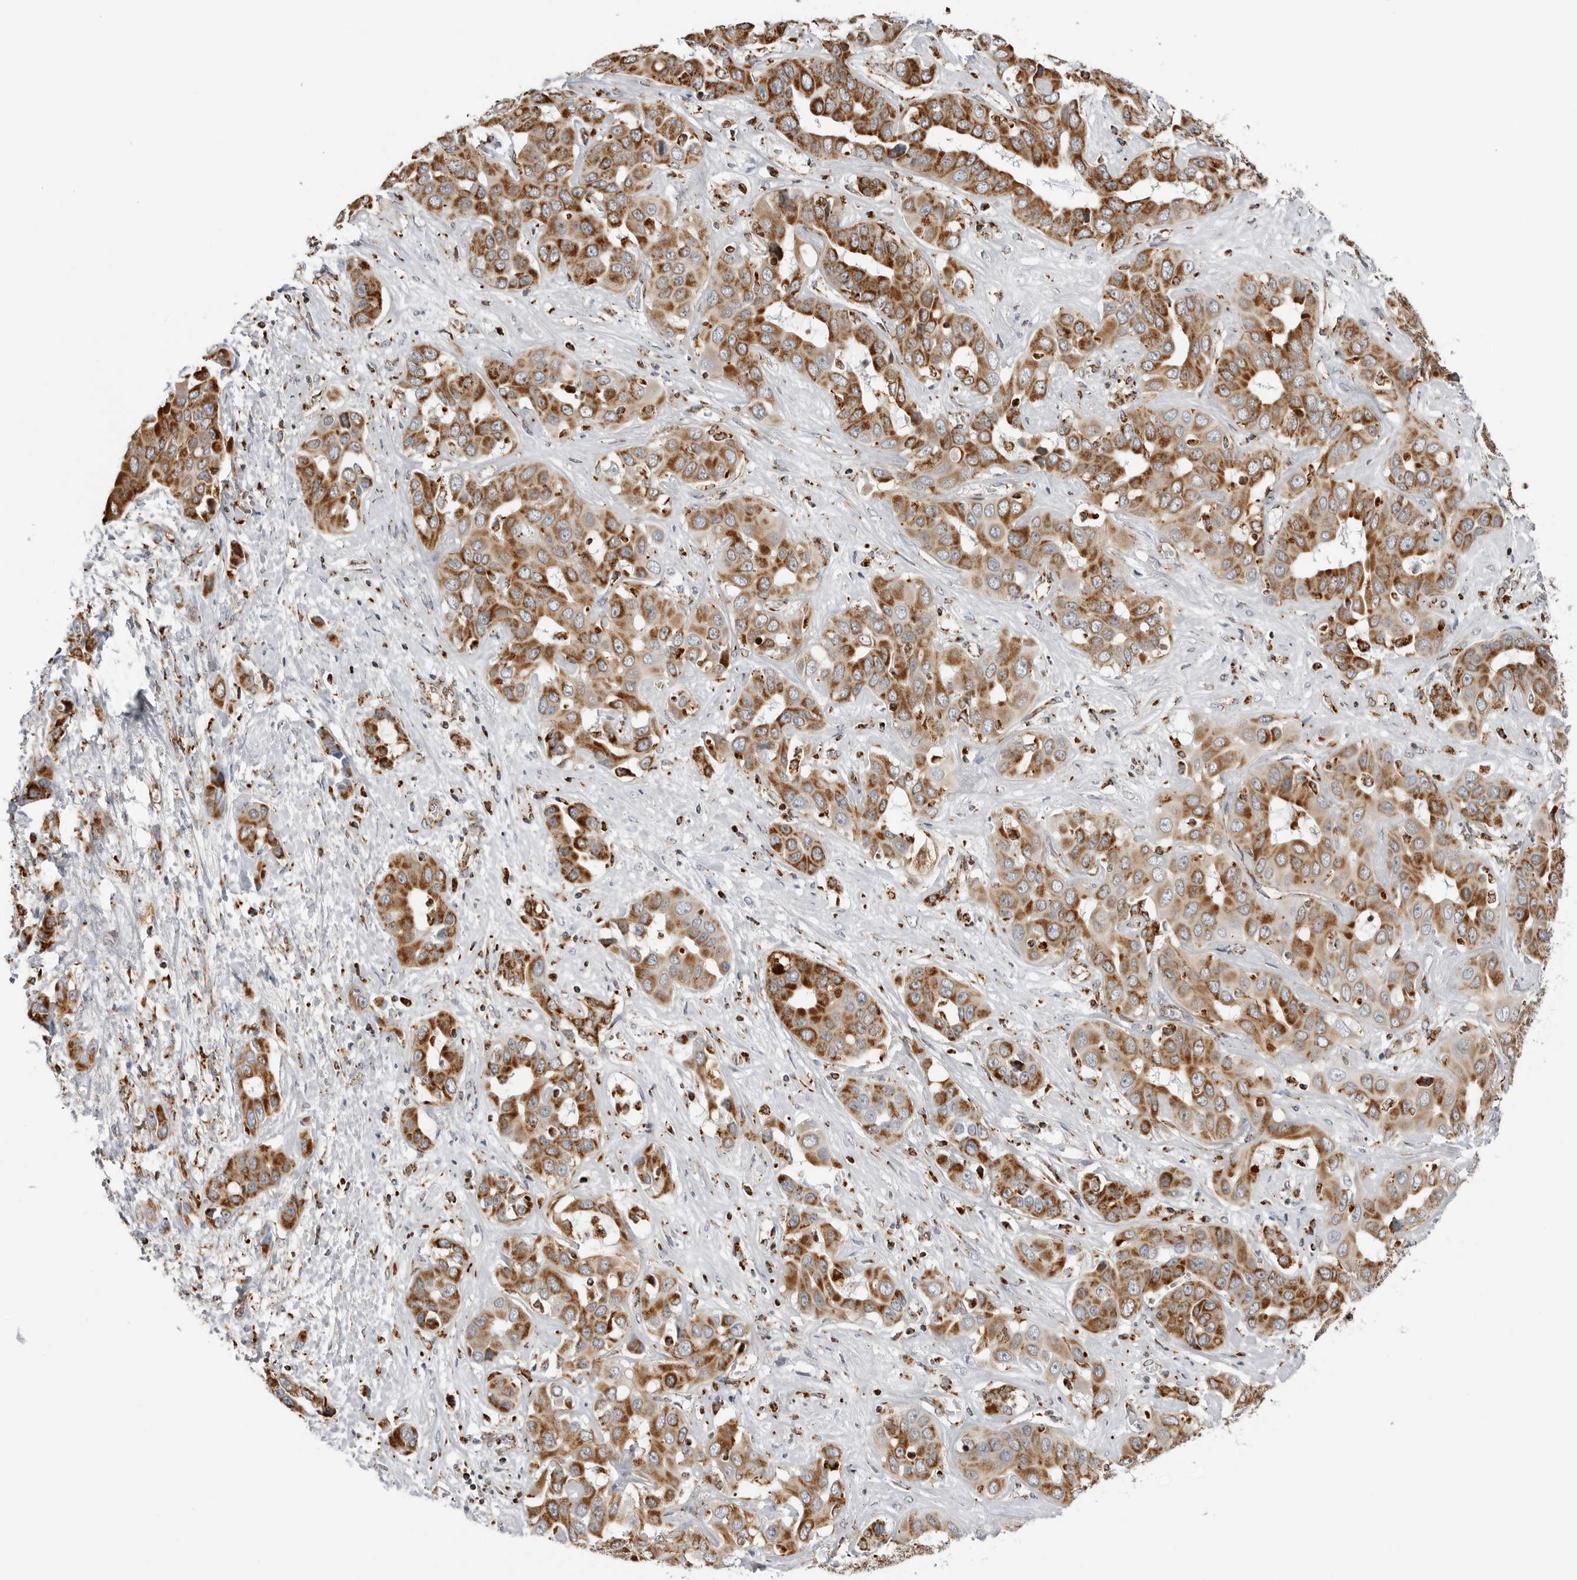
{"staining": {"intensity": "strong", "quantity": ">75%", "location": "cytoplasmic/membranous"}, "tissue": "liver cancer", "cell_type": "Tumor cells", "image_type": "cancer", "snomed": [{"axis": "morphology", "description": "Cholangiocarcinoma"}, {"axis": "topography", "description": "Liver"}], "caption": "Liver cancer (cholangiocarcinoma) stained for a protein (brown) shows strong cytoplasmic/membranous positive positivity in about >75% of tumor cells.", "gene": "COX5A", "patient": {"sex": "female", "age": 52}}